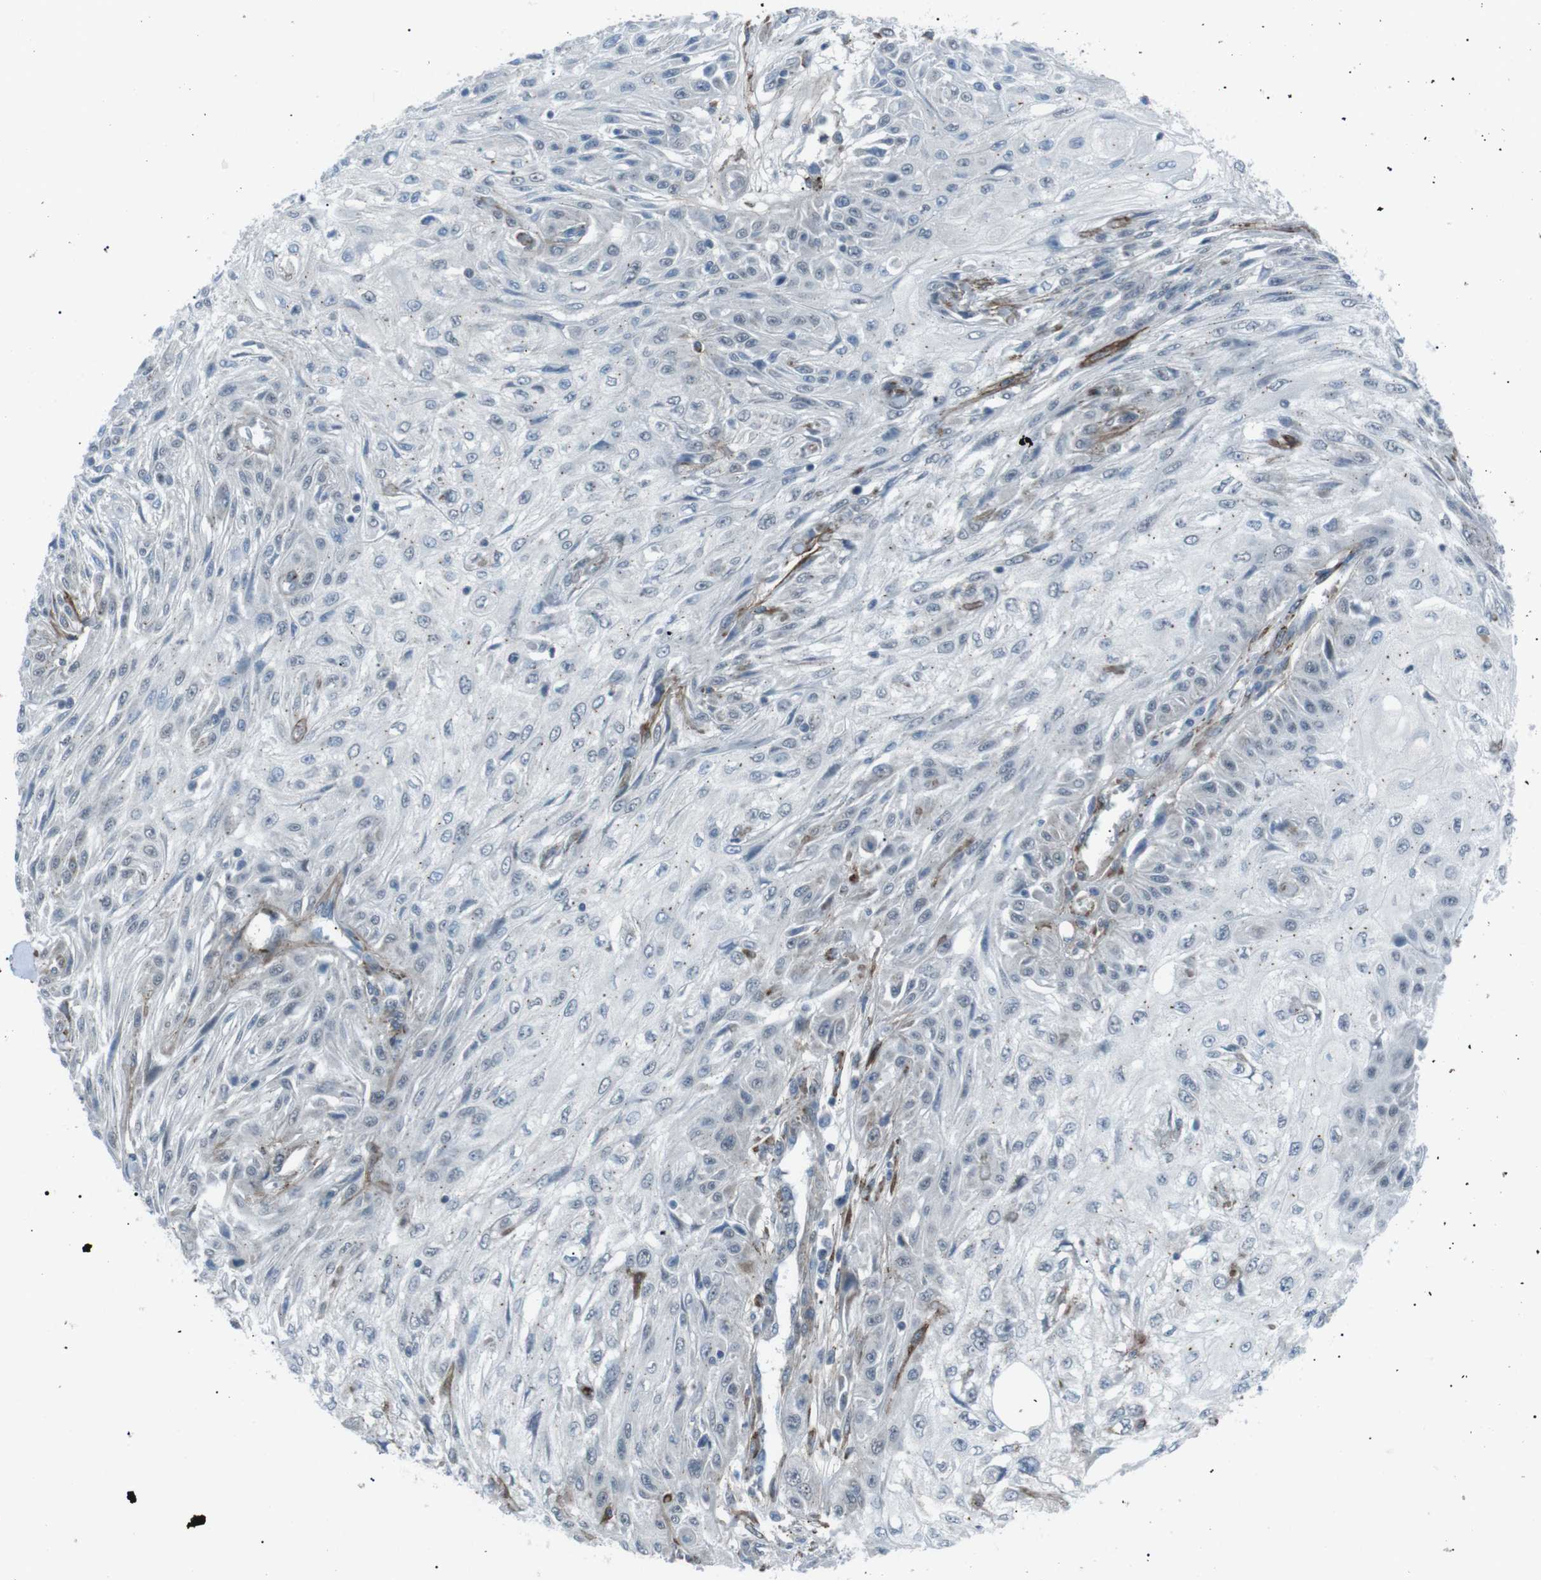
{"staining": {"intensity": "negative", "quantity": "none", "location": "none"}, "tissue": "skin cancer", "cell_type": "Tumor cells", "image_type": "cancer", "snomed": [{"axis": "morphology", "description": "Squamous cell carcinoma, NOS"}, {"axis": "topography", "description": "Skin"}], "caption": "DAB (3,3'-diaminobenzidine) immunohistochemical staining of squamous cell carcinoma (skin) reveals no significant positivity in tumor cells.", "gene": "ARID5B", "patient": {"sex": "male", "age": 75}}